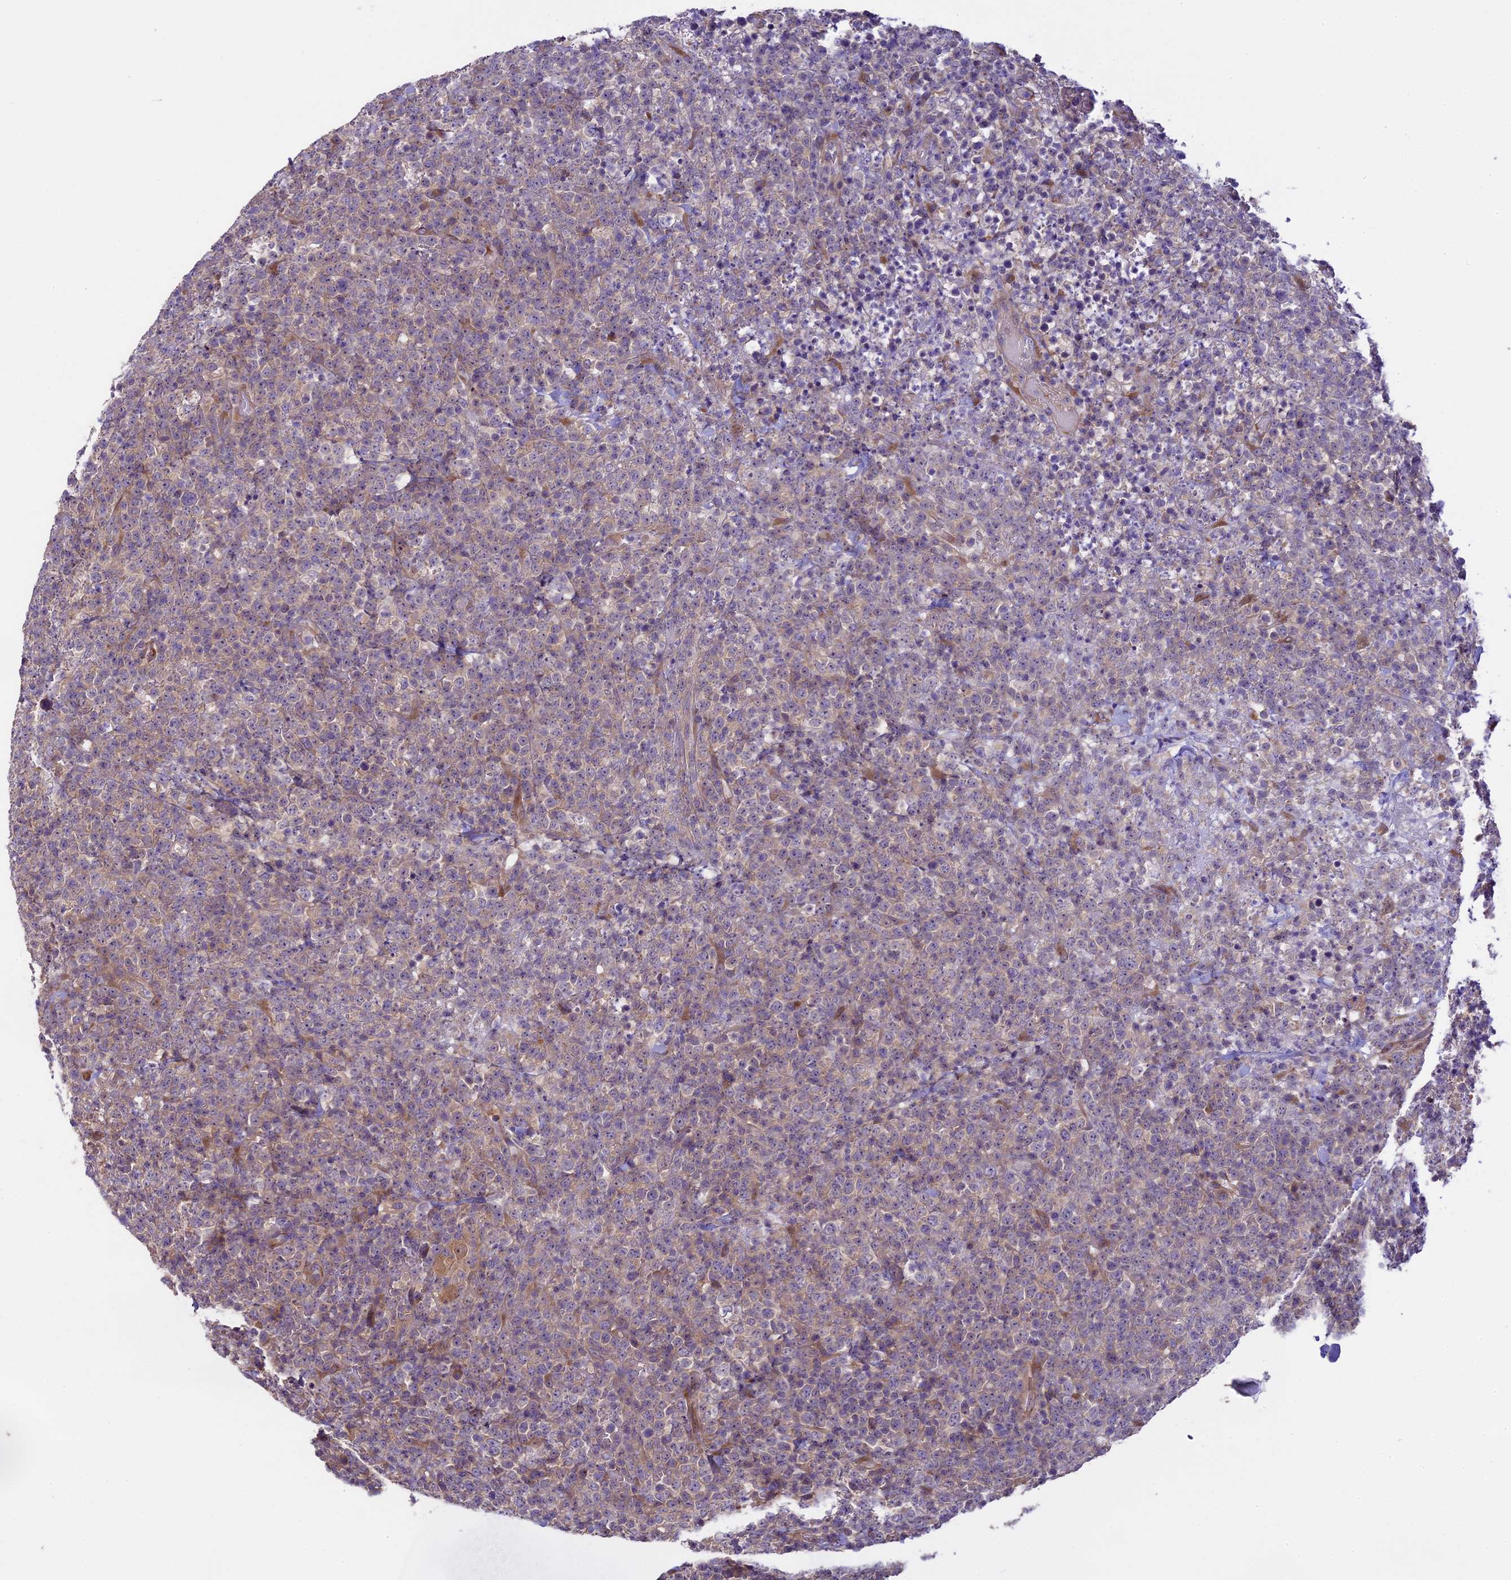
{"staining": {"intensity": "weak", "quantity": "<25%", "location": "cytoplasmic/membranous"}, "tissue": "lymphoma", "cell_type": "Tumor cells", "image_type": "cancer", "snomed": [{"axis": "morphology", "description": "Malignant lymphoma, non-Hodgkin's type, High grade"}, {"axis": "topography", "description": "Colon"}], "caption": "Immunohistochemistry (IHC) photomicrograph of neoplastic tissue: lymphoma stained with DAB (3,3'-diaminobenzidine) demonstrates no significant protein positivity in tumor cells.", "gene": "SPIRE1", "patient": {"sex": "female", "age": 53}}